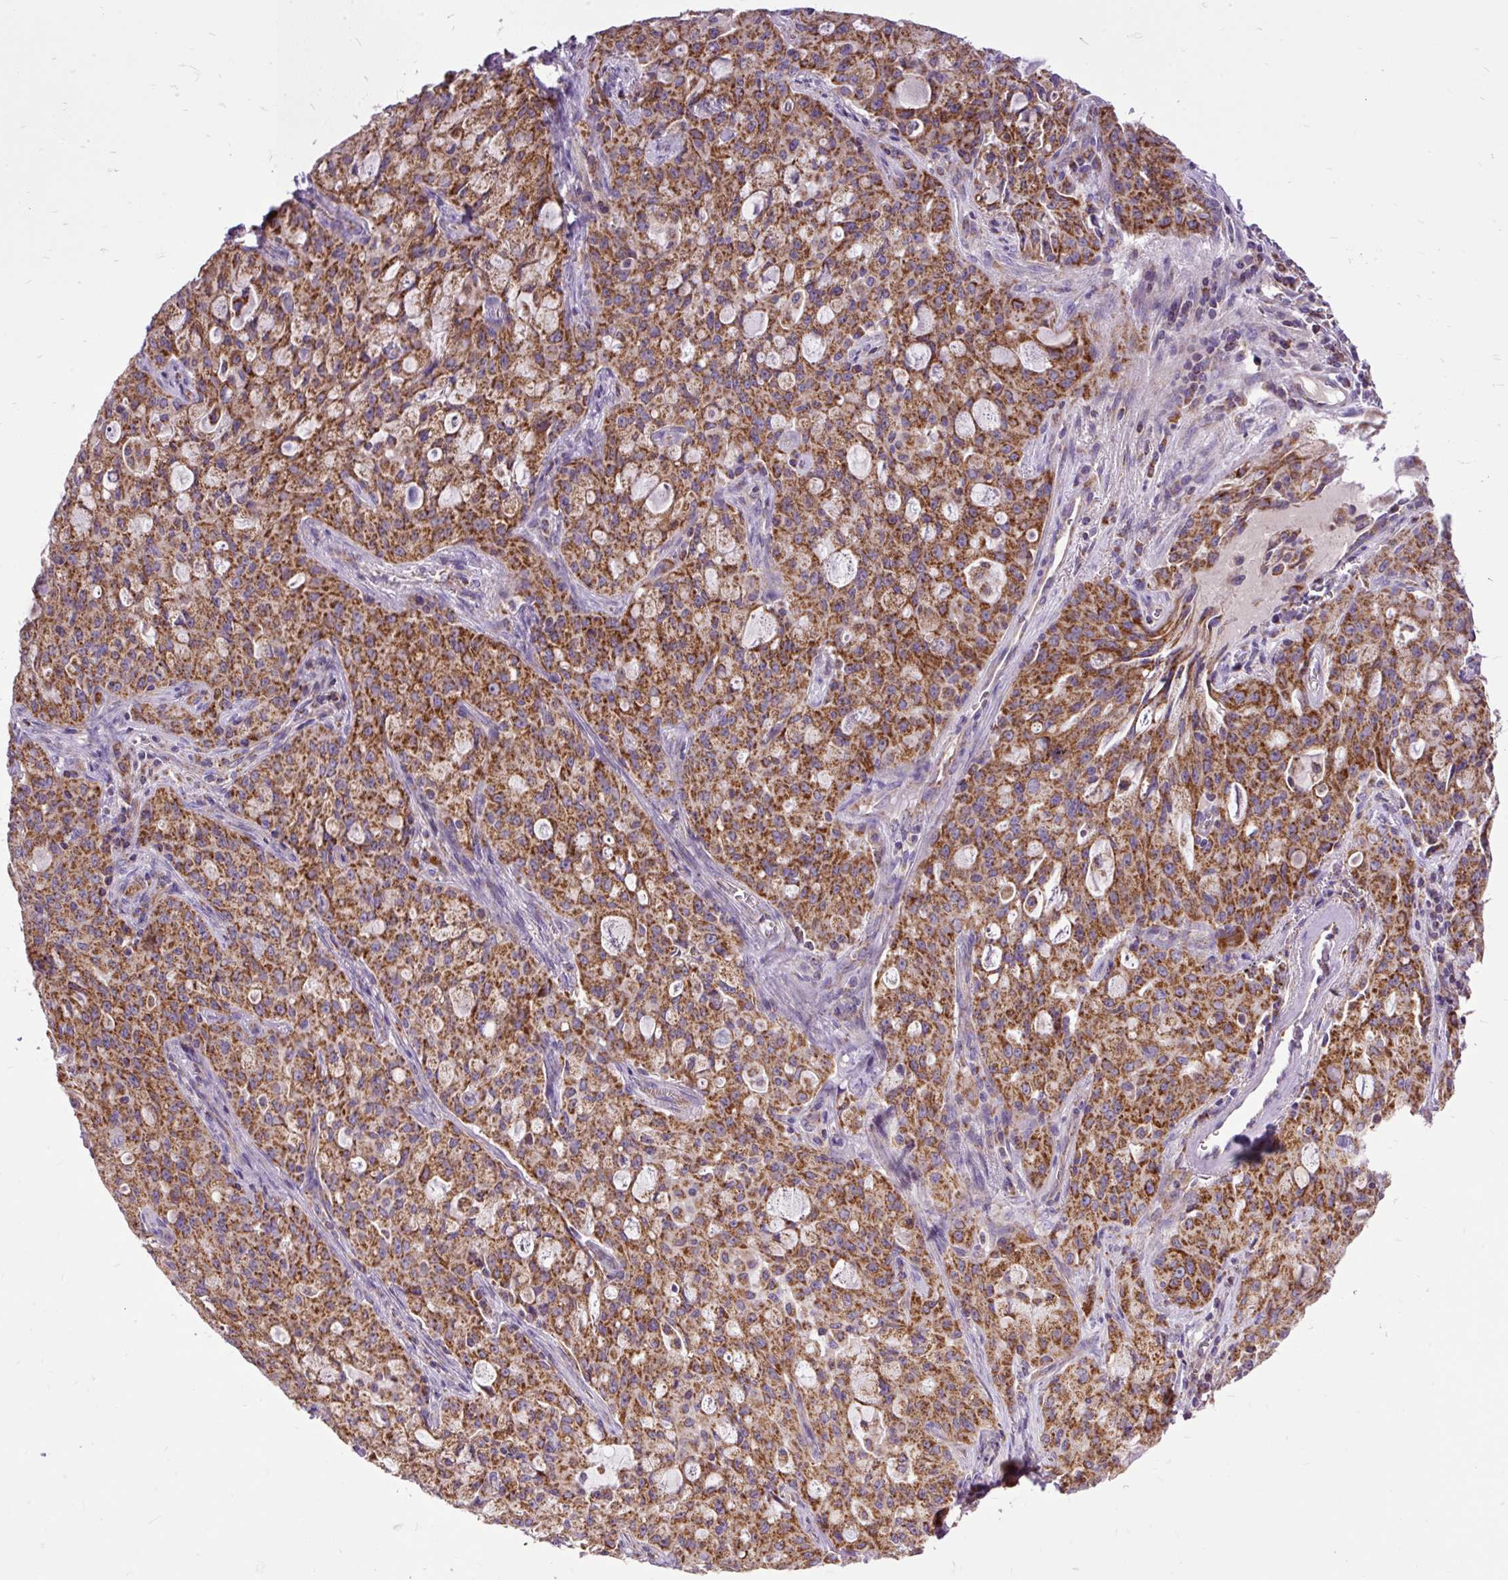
{"staining": {"intensity": "strong", "quantity": ">75%", "location": "cytoplasmic/membranous"}, "tissue": "lung cancer", "cell_type": "Tumor cells", "image_type": "cancer", "snomed": [{"axis": "morphology", "description": "Adenocarcinoma, NOS"}, {"axis": "topography", "description": "Lung"}], "caption": "Lung cancer stained with DAB immunohistochemistry (IHC) demonstrates high levels of strong cytoplasmic/membranous staining in about >75% of tumor cells.", "gene": "TOMM40", "patient": {"sex": "female", "age": 44}}